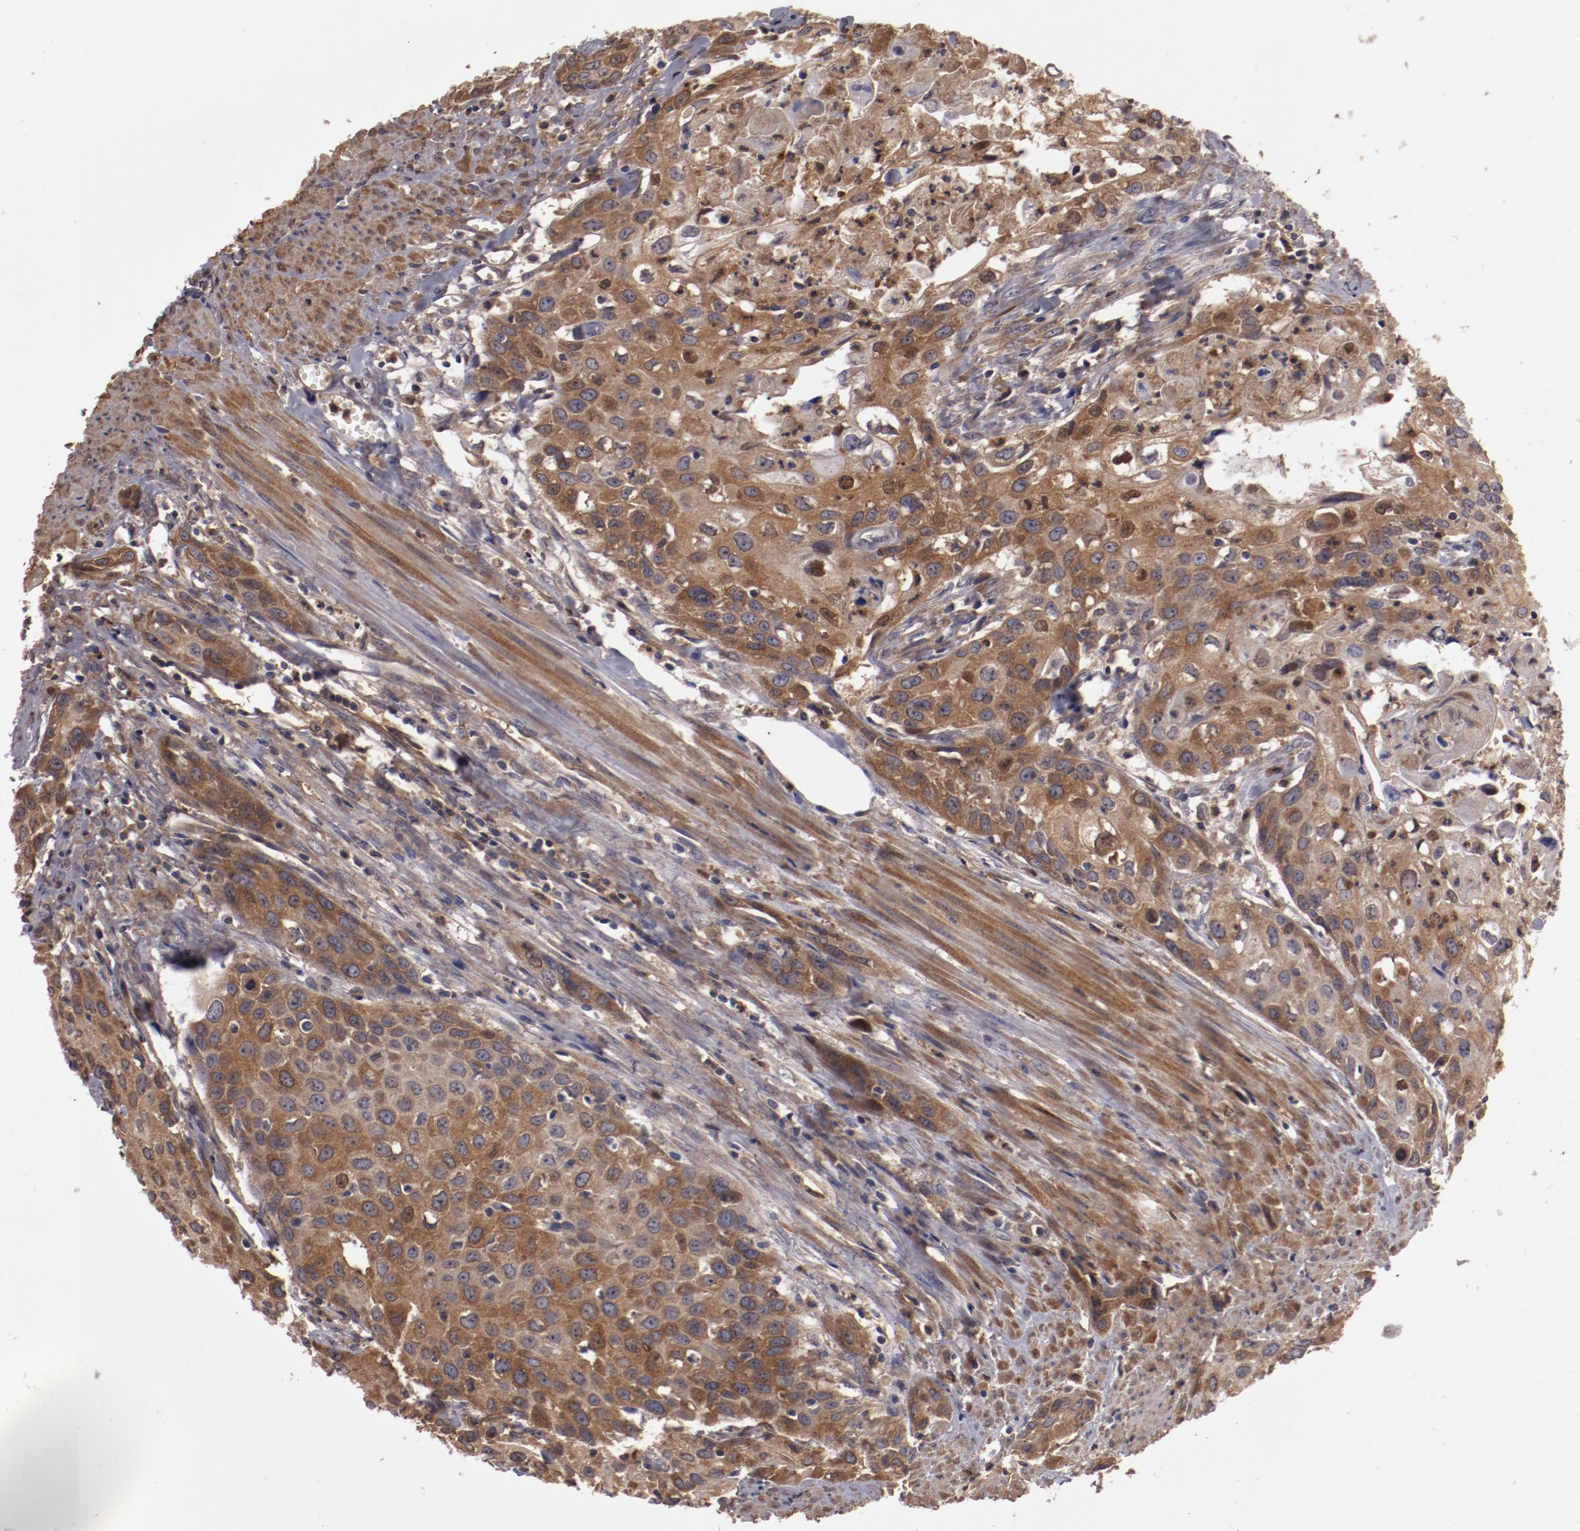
{"staining": {"intensity": "moderate", "quantity": ">75%", "location": "cytoplasmic/membranous"}, "tissue": "urothelial cancer", "cell_type": "Tumor cells", "image_type": "cancer", "snomed": [{"axis": "morphology", "description": "Urothelial carcinoma, High grade"}, {"axis": "topography", "description": "Urinary bladder"}], "caption": "This is a photomicrograph of immunohistochemistry staining of urothelial carcinoma (high-grade), which shows moderate staining in the cytoplasmic/membranous of tumor cells.", "gene": "SERPINA7", "patient": {"sex": "male", "age": 54}}